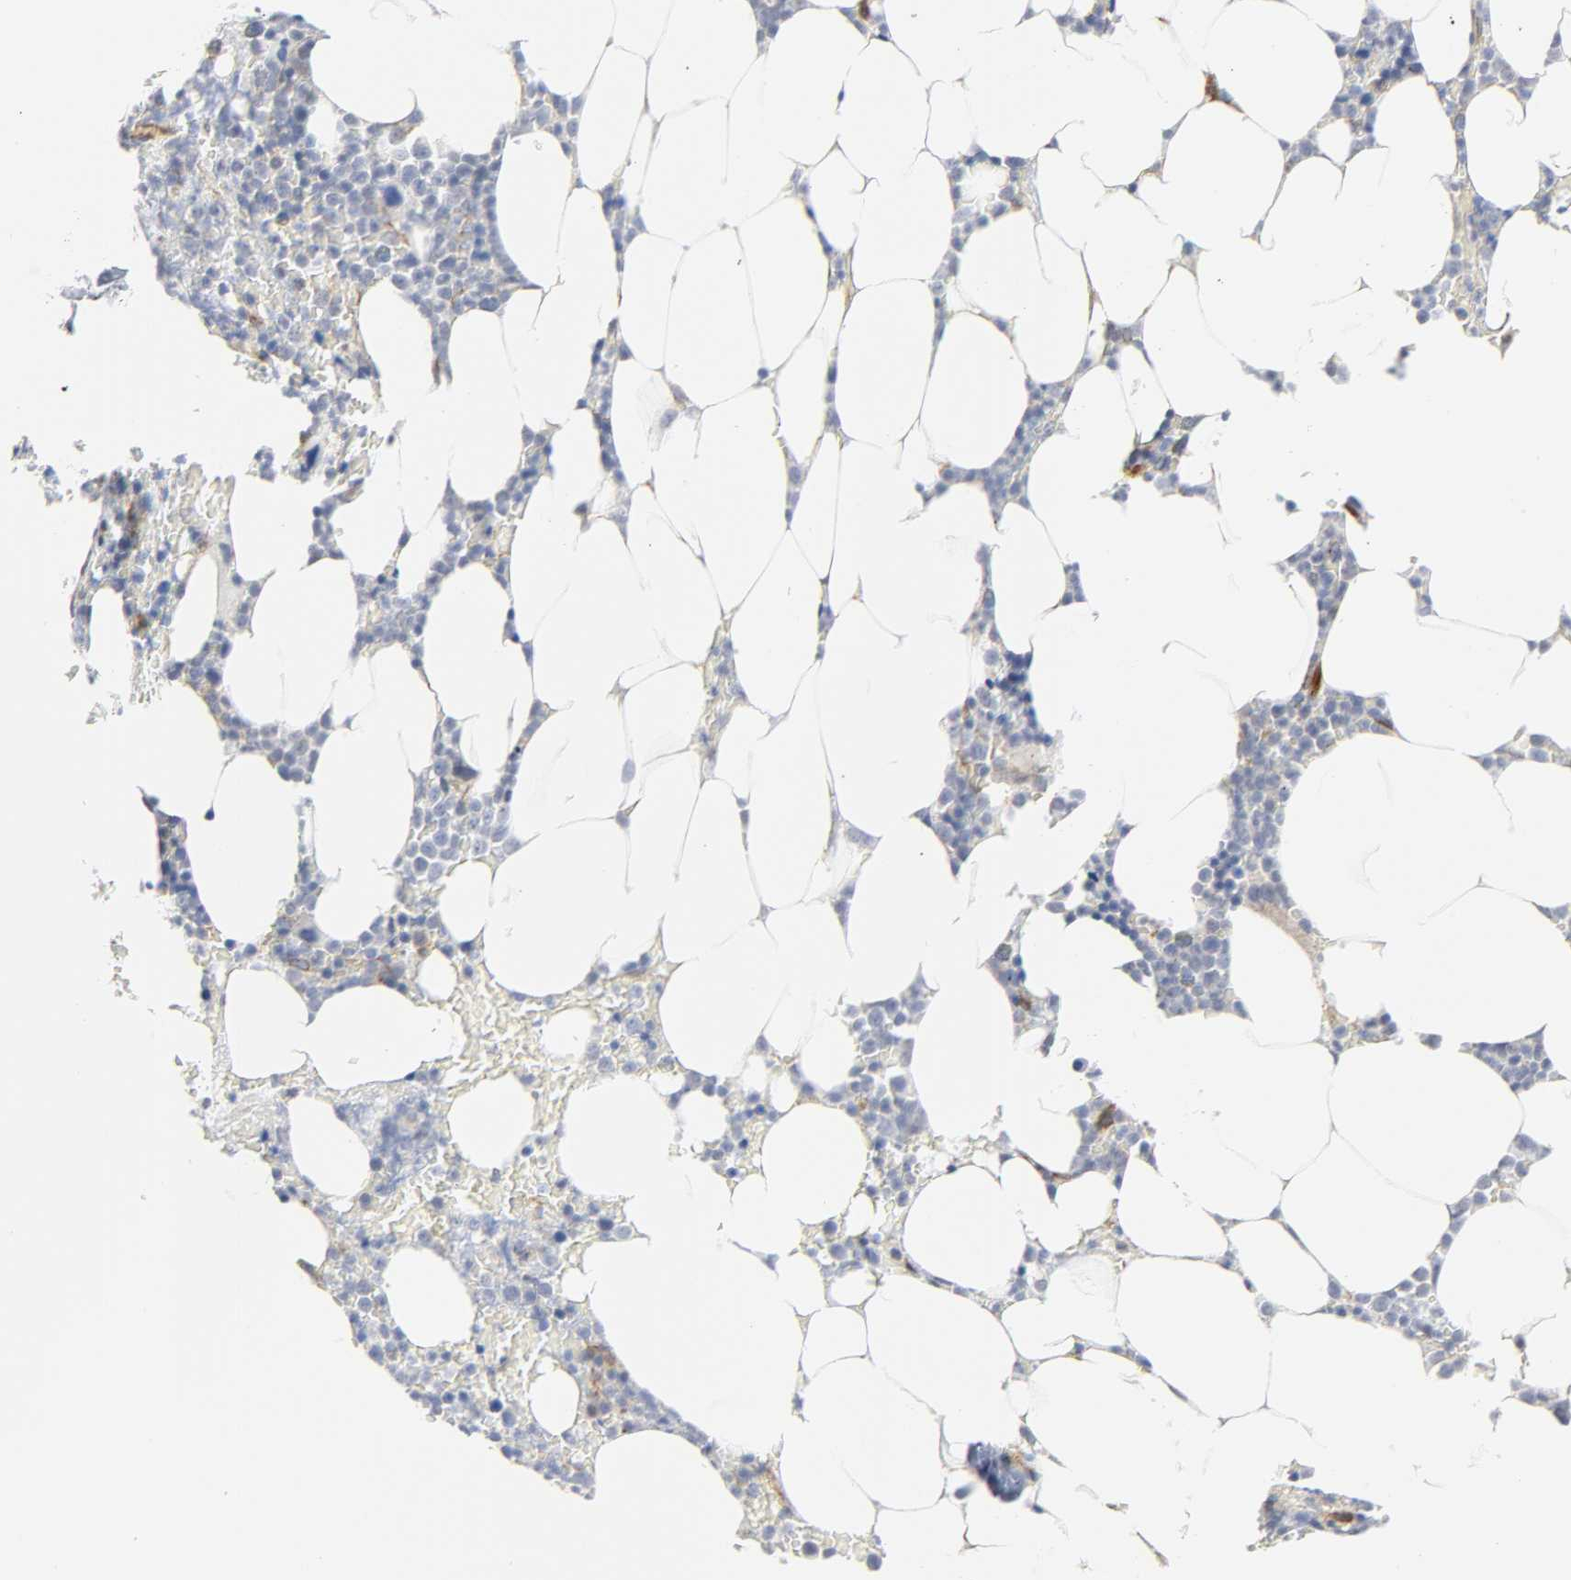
{"staining": {"intensity": "moderate", "quantity": "<25%", "location": "nuclear"}, "tissue": "bone marrow", "cell_type": "Hematopoietic cells", "image_type": "normal", "snomed": [{"axis": "morphology", "description": "Normal tissue, NOS"}, {"axis": "topography", "description": "Bone marrow"}], "caption": "A brown stain shows moderate nuclear positivity of a protein in hematopoietic cells of unremarkable human bone marrow.", "gene": "DOCK1", "patient": {"sex": "female", "age": 66}}